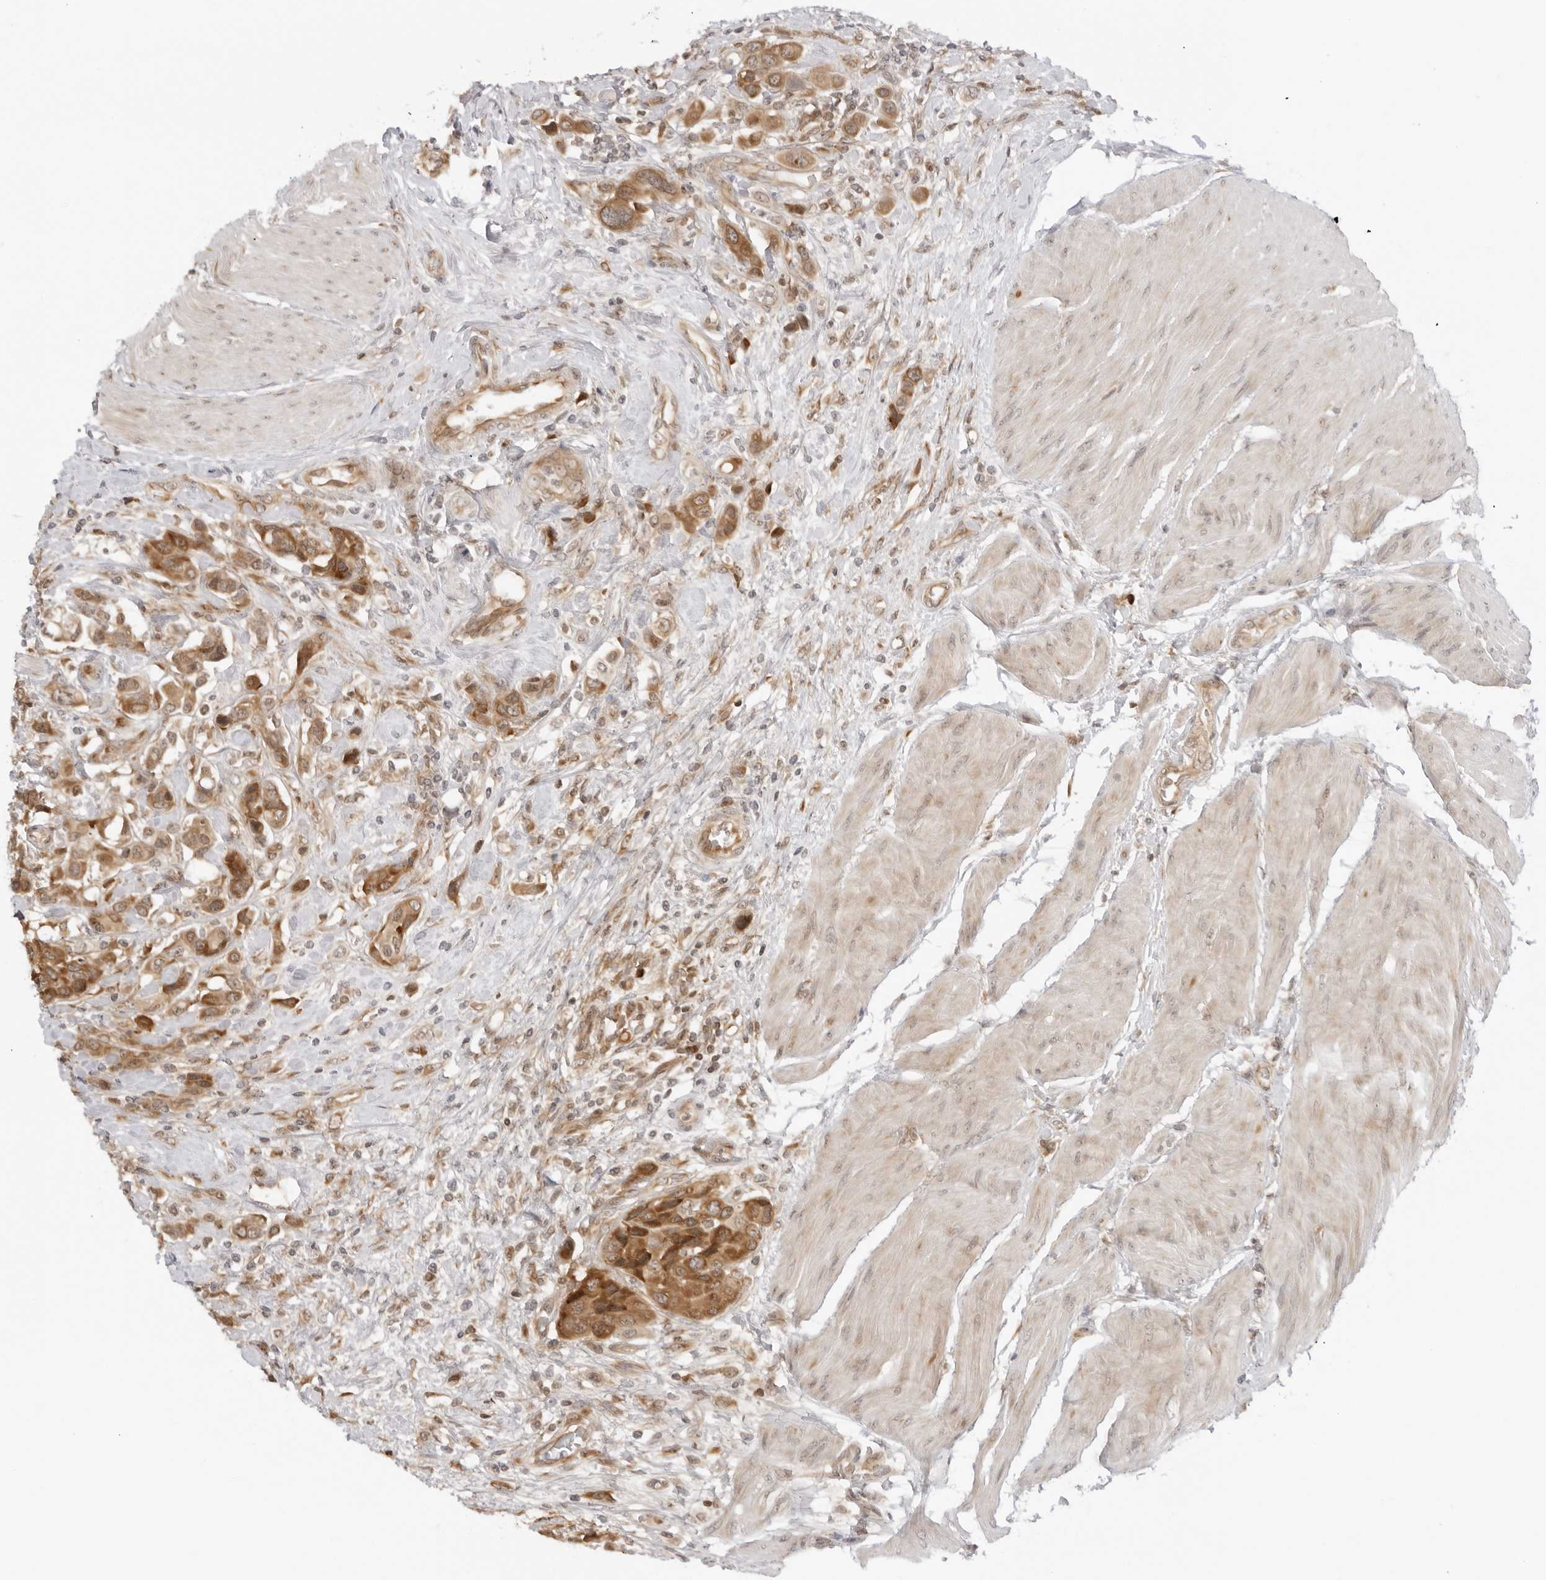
{"staining": {"intensity": "strong", "quantity": ">75%", "location": "cytoplasmic/membranous"}, "tissue": "urothelial cancer", "cell_type": "Tumor cells", "image_type": "cancer", "snomed": [{"axis": "morphology", "description": "Urothelial carcinoma, High grade"}, {"axis": "topography", "description": "Urinary bladder"}], "caption": "Urothelial carcinoma (high-grade) tissue shows strong cytoplasmic/membranous positivity in approximately >75% of tumor cells, visualized by immunohistochemistry.", "gene": "PRRC2C", "patient": {"sex": "male", "age": 50}}